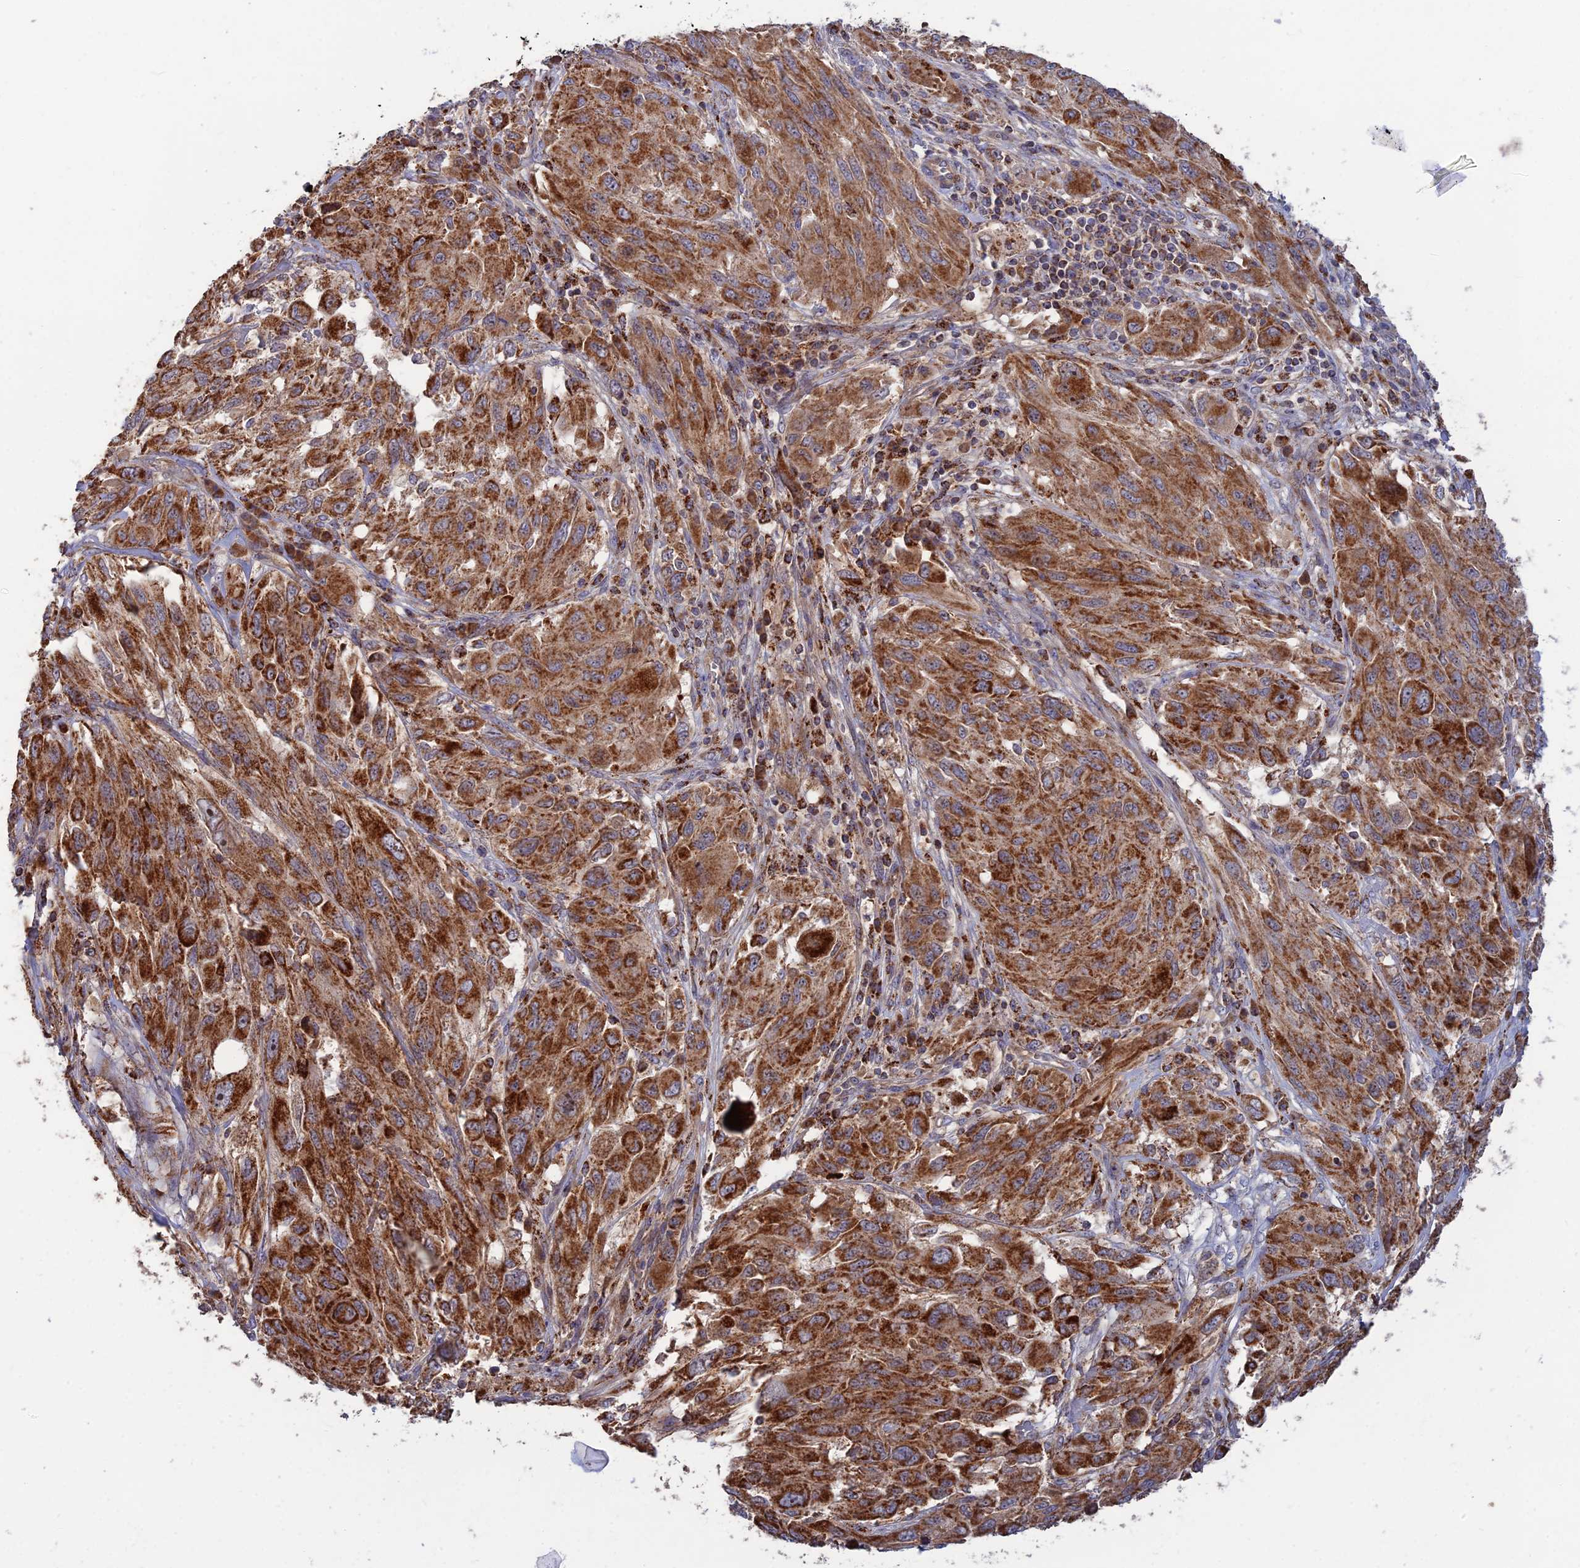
{"staining": {"intensity": "strong", "quantity": ">75%", "location": "cytoplasmic/membranous"}, "tissue": "melanoma", "cell_type": "Tumor cells", "image_type": "cancer", "snomed": [{"axis": "morphology", "description": "Malignant melanoma, NOS"}, {"axis": "topography", "description": "Skin"}], "caption": "The immunohistochemical stain shows strong cytoplasmic/membranous staining in tumor cells of melanoma tissue.", "gene": "RIC8B", "patient": {"sex": "female", "age": 91}}